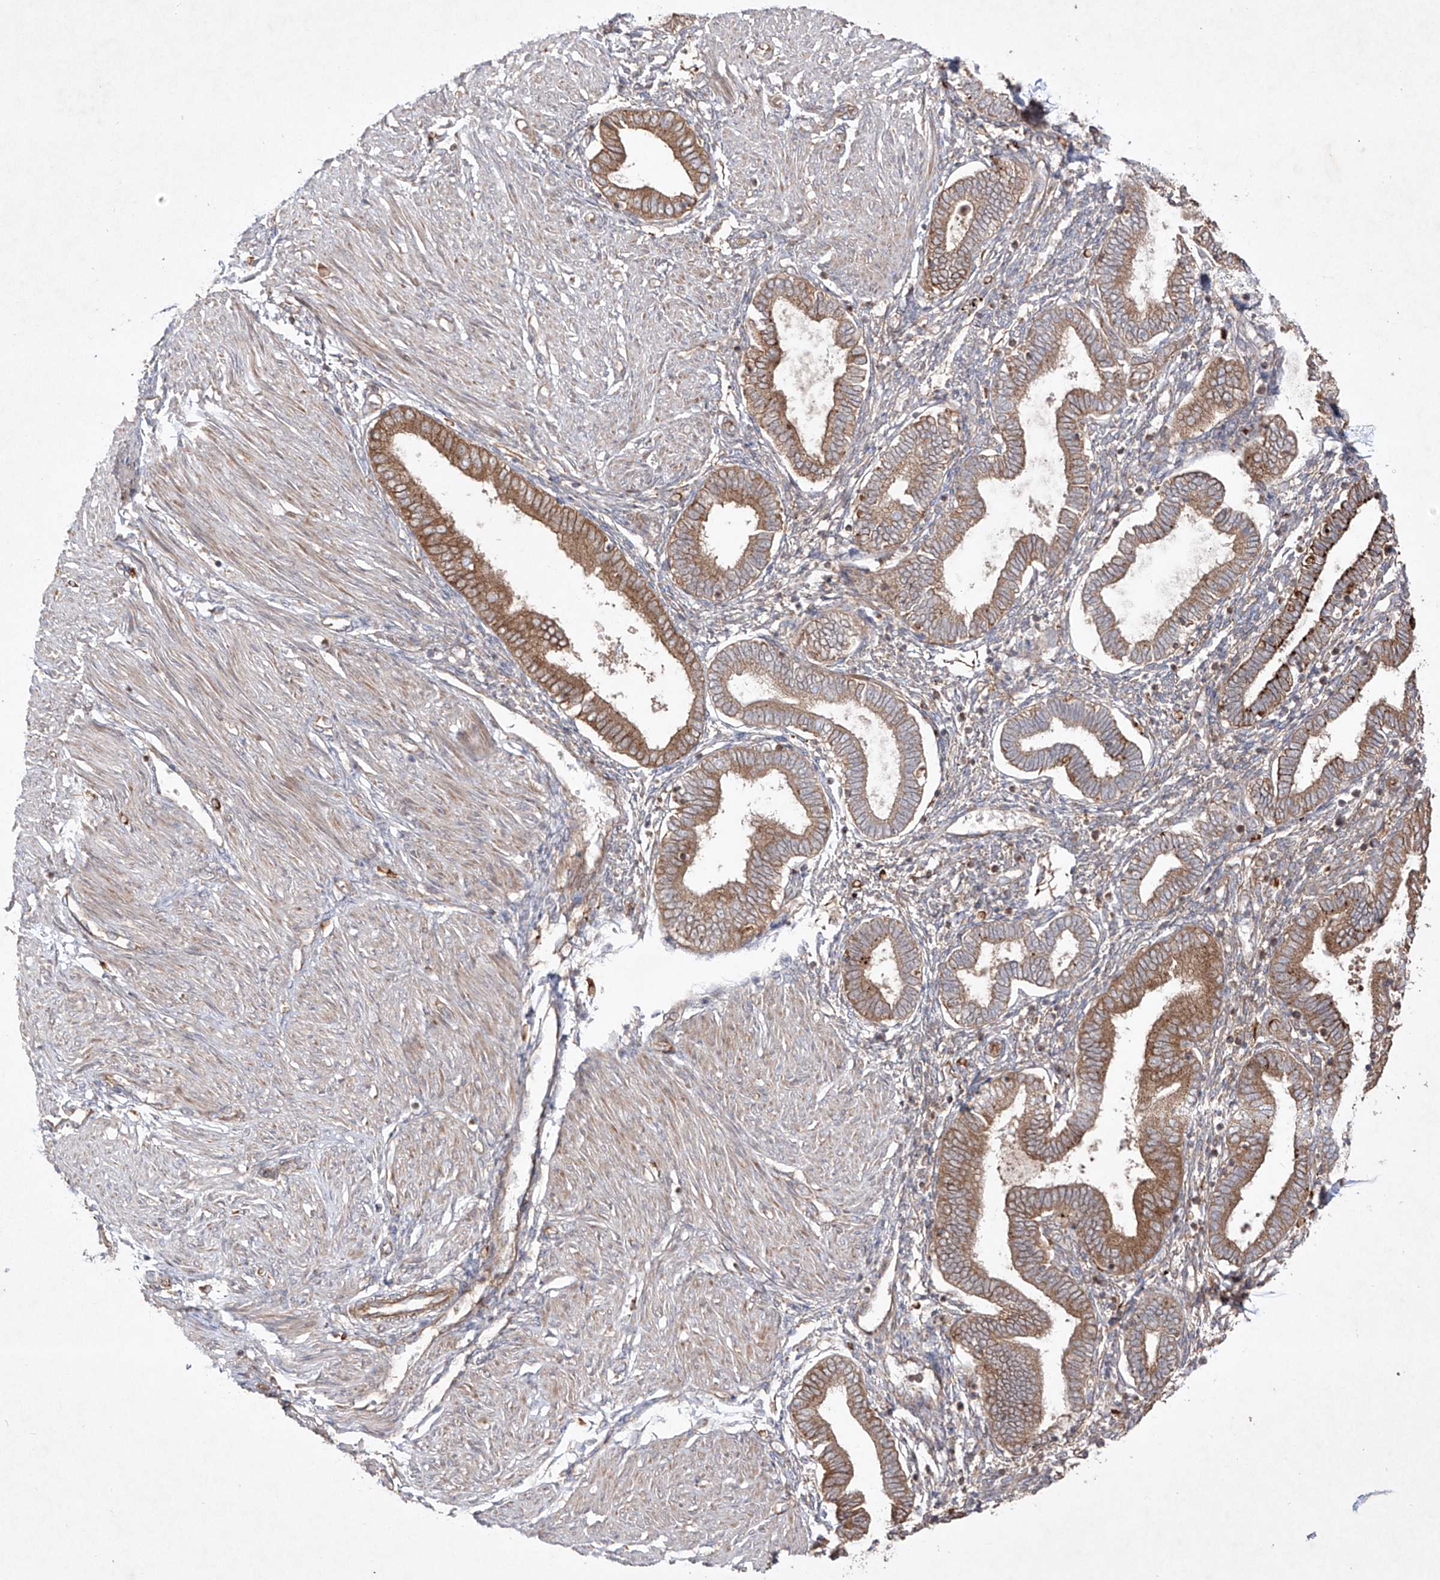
{"staining": {"intensity": "negative", "quantity": "none", "location": "none"}, "tissue": "endometrium", "cell_type": "Cells in endometrial stroma", "image_type": "normal", "snomed": [{"axis": "morphology", "description": "Normal tissue, NOS"}, {"axis": "topography", "description": "Endometrium"}], "caption": "Immunohistochemistry (IHC) micrograph of unremarkable endometrium: human endometrium stained with DAB (3,3'-diaminobenzidine) reveals no significant protein expression in cells in endometrial stroma.", "gene": "YKT6", "patient": {"sex": "female", "age": 53}}